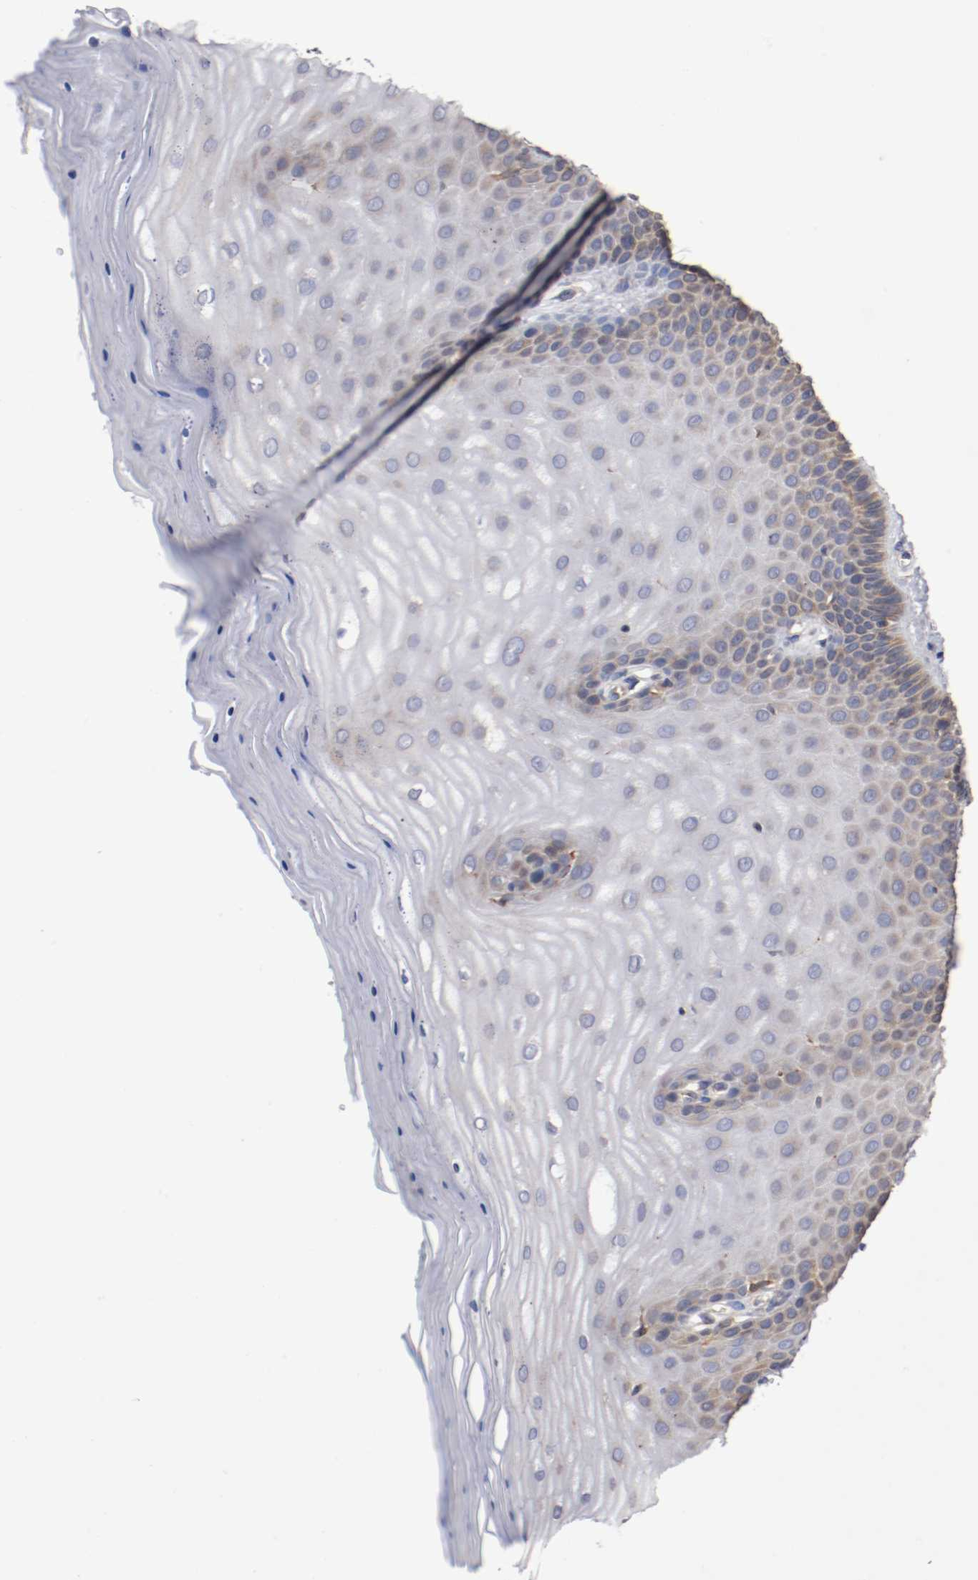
{"staining": {"intensity": "moderate", "quantity": ">75%", "location": "cytoplasmic/membranous"}, "tissue": "cervix", "cell_type": "Glandular cells", "image_type": "normal", "snomed": [{"axis": "morphology", "description": "Normal tissue, NOS"}, {"axis": "topography", "description": "Cervix"}], "caption": "Immunohistochemistry of benign human cervix reveals medium levels of moderate cytoplasmic/membranous expression in about >75% of glandular cells. Nuclei are stained in blue.", "gene": "TNFSF12", "patient": {"sex": "female", "age": 55}}